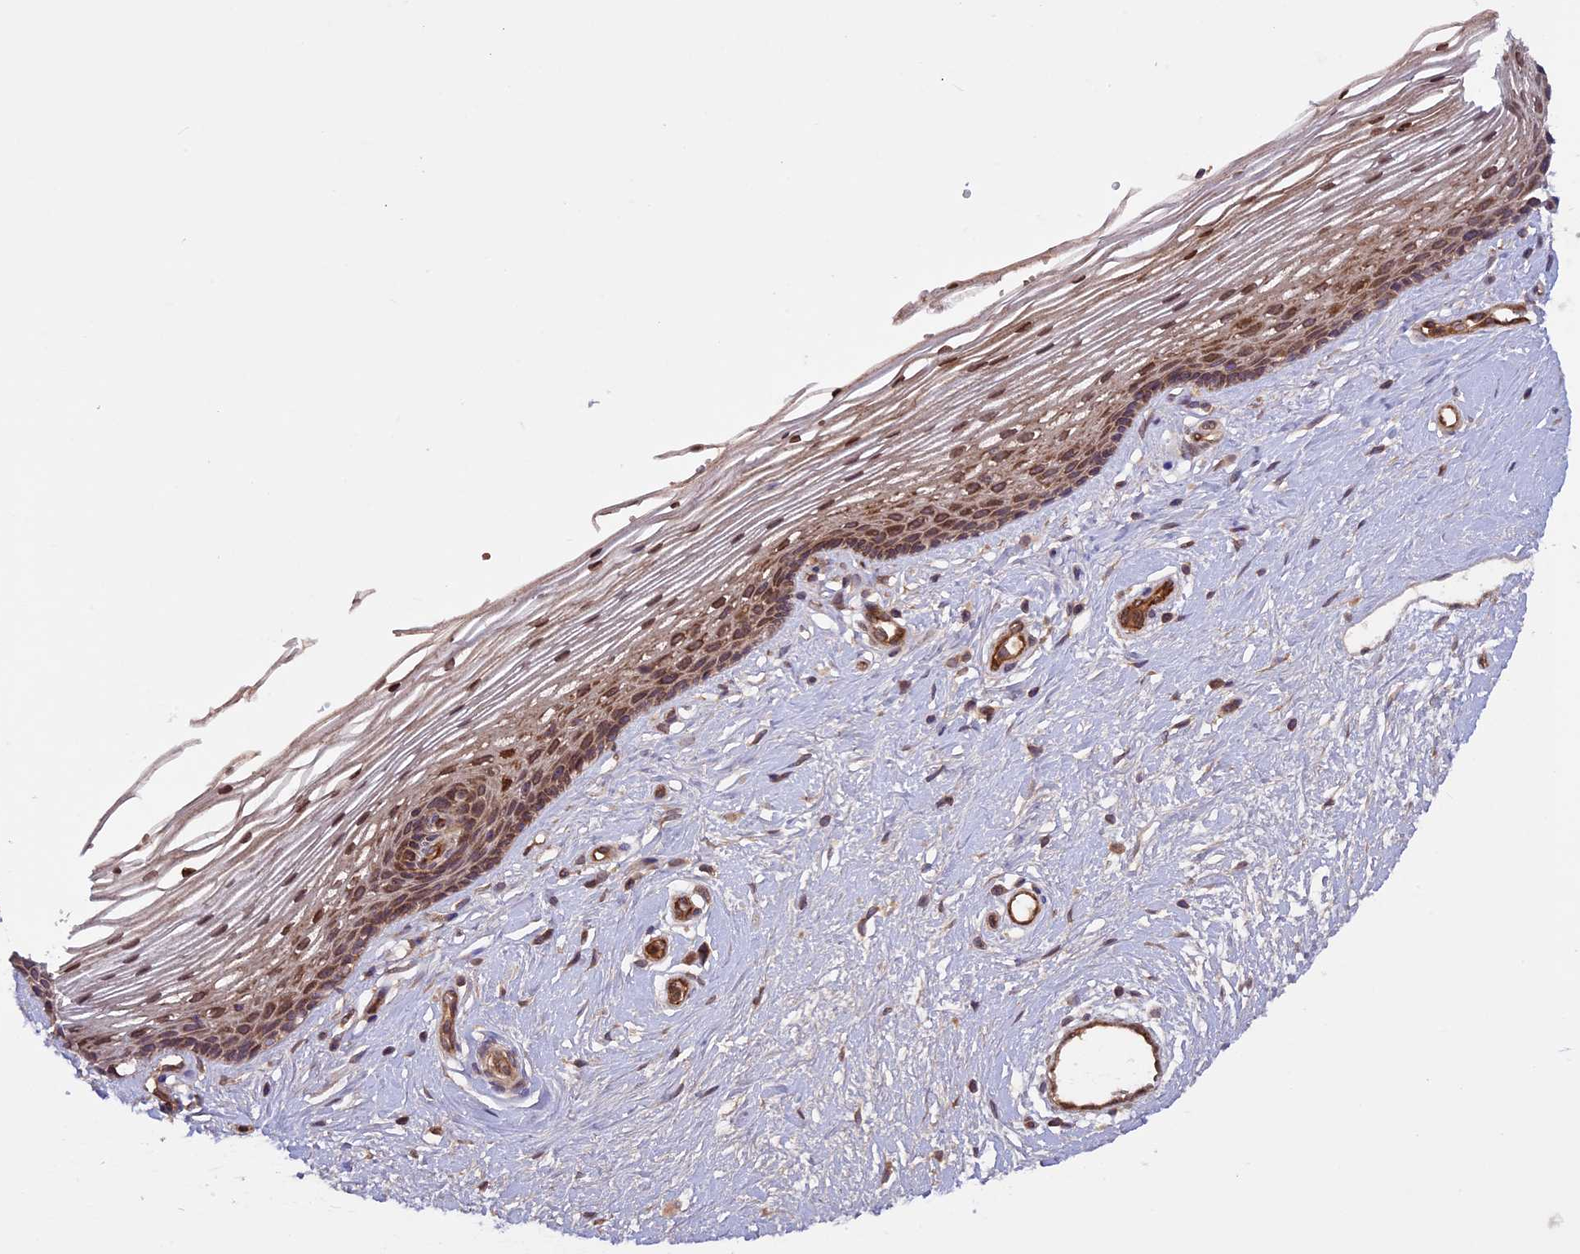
{"staining": {"intensity": "moderate", "quantity": ">75%", "location": "cytoplasmic/membranous,nuclear"}, "tissue": "vagina", "cell_type": "Squamous epithelial cells", "image_type": "normal", "snomed": [{"axis": "morphology", "description": "Normal tissue, NOS"}, {"axis": "topography", "description": "Vagina"}], "caption": "There is medium levels of moderate cytoplasmic/membranous,nuclear staining in squamous epithelial cells of benign vagina, as demonstrated by immunohistochemical staining (brown color).", "gene": "CCDC125", "patient": {"sex": "female", "age": 46}}